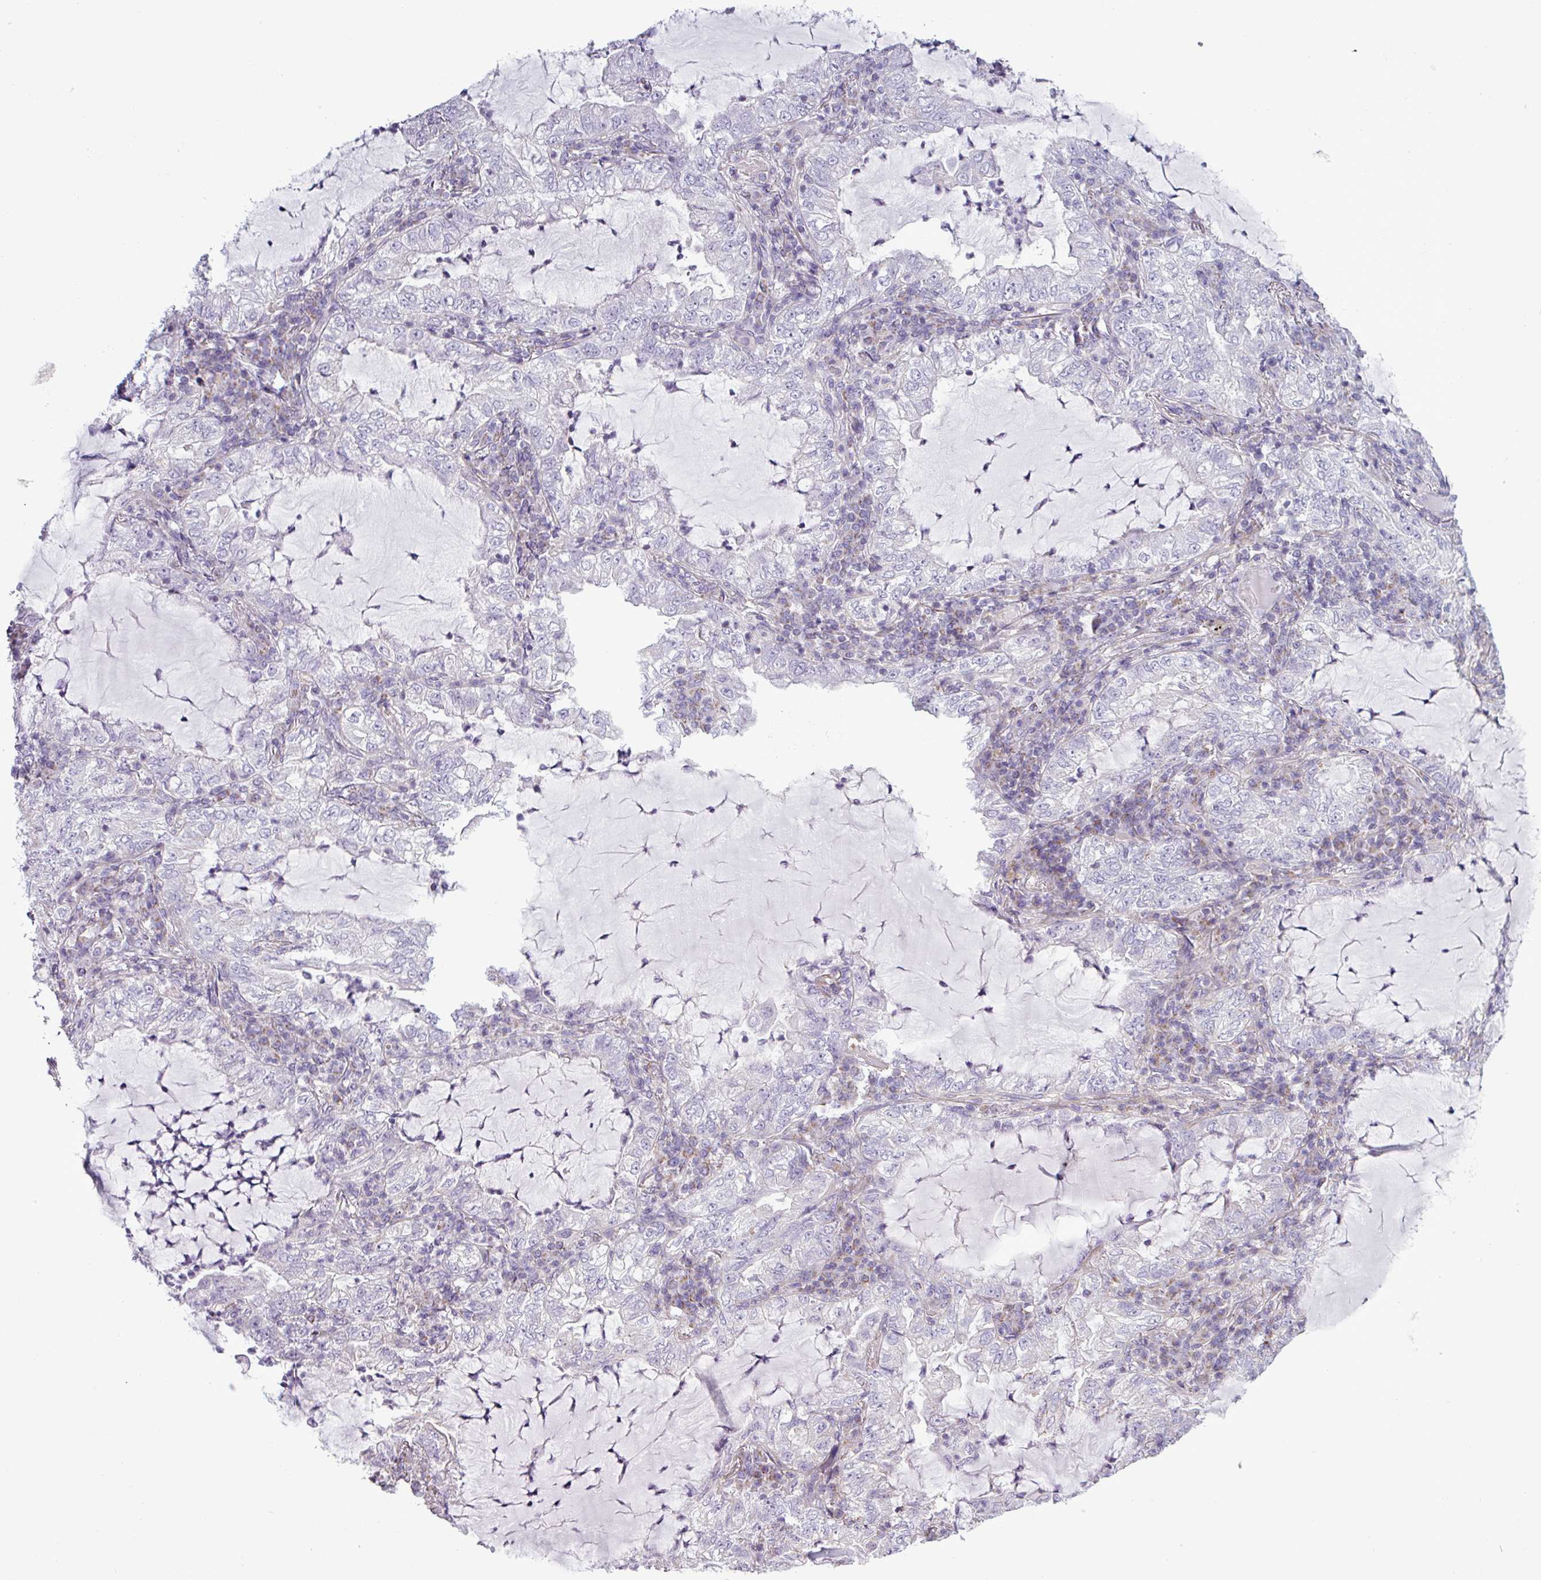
{"staining": {"intensity": "negative", "quantity": "none", "location": "none"}, "tissue": "lung cancer", "cell_type": "Tumor cells", "image_type": "cancer", "snomed": [{"axis": "morphology", "description": "Adenocarcinoma, NOS"}, {"axis": "topography", "description": "Lung"}], "caption": "The immunohistochemistry image has no significant expression in tumor cells of lung cancer tissue.", "gene": "BTN2A2", "patient": {"sex": "female", "age": 73}}